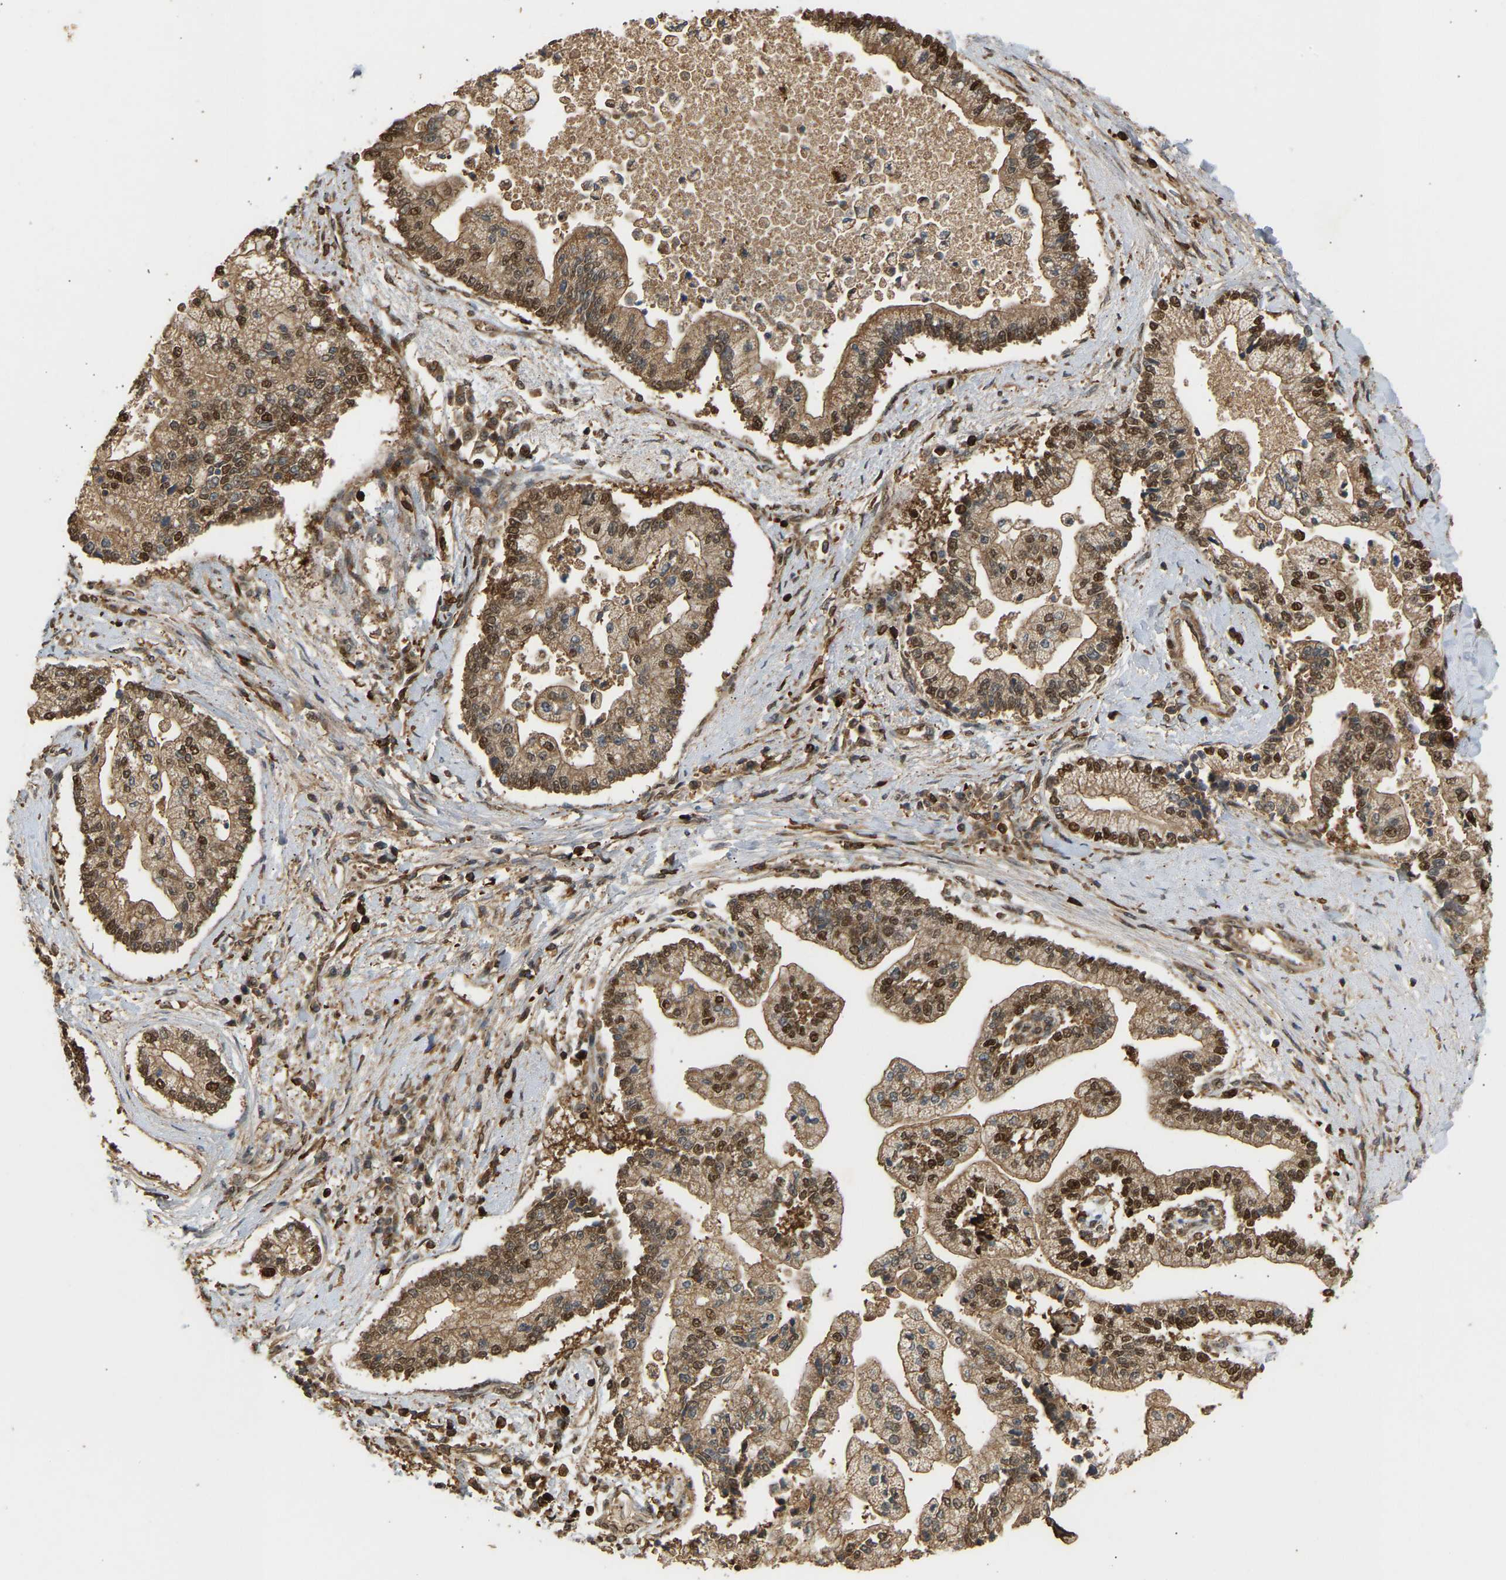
{"staining": {"intensity": "moderate", "quantity": ">75%", "location": "cytoplasmic/membranous,nuclear"}, "tissue": "liver cancer", "cell_type": "Tumor cells", "image_type": "cancer", "snomed": [{"axis": "morphology", "description": "Cholangiocarcinoma"}, {"axis": "topography", "description": "Liver"}], "caption": "This photomicrograph exhibits liver cholangiocarcinoma stained with immunohistochemistry to label a protein in brown. The cytoplasmic/membranous and nuclear of tumor cells show moderate positivity for the protein. Nuclei are counter-stained blue.", "gene": "GOPC", "patient": {"sex": "male", "age": 50}}